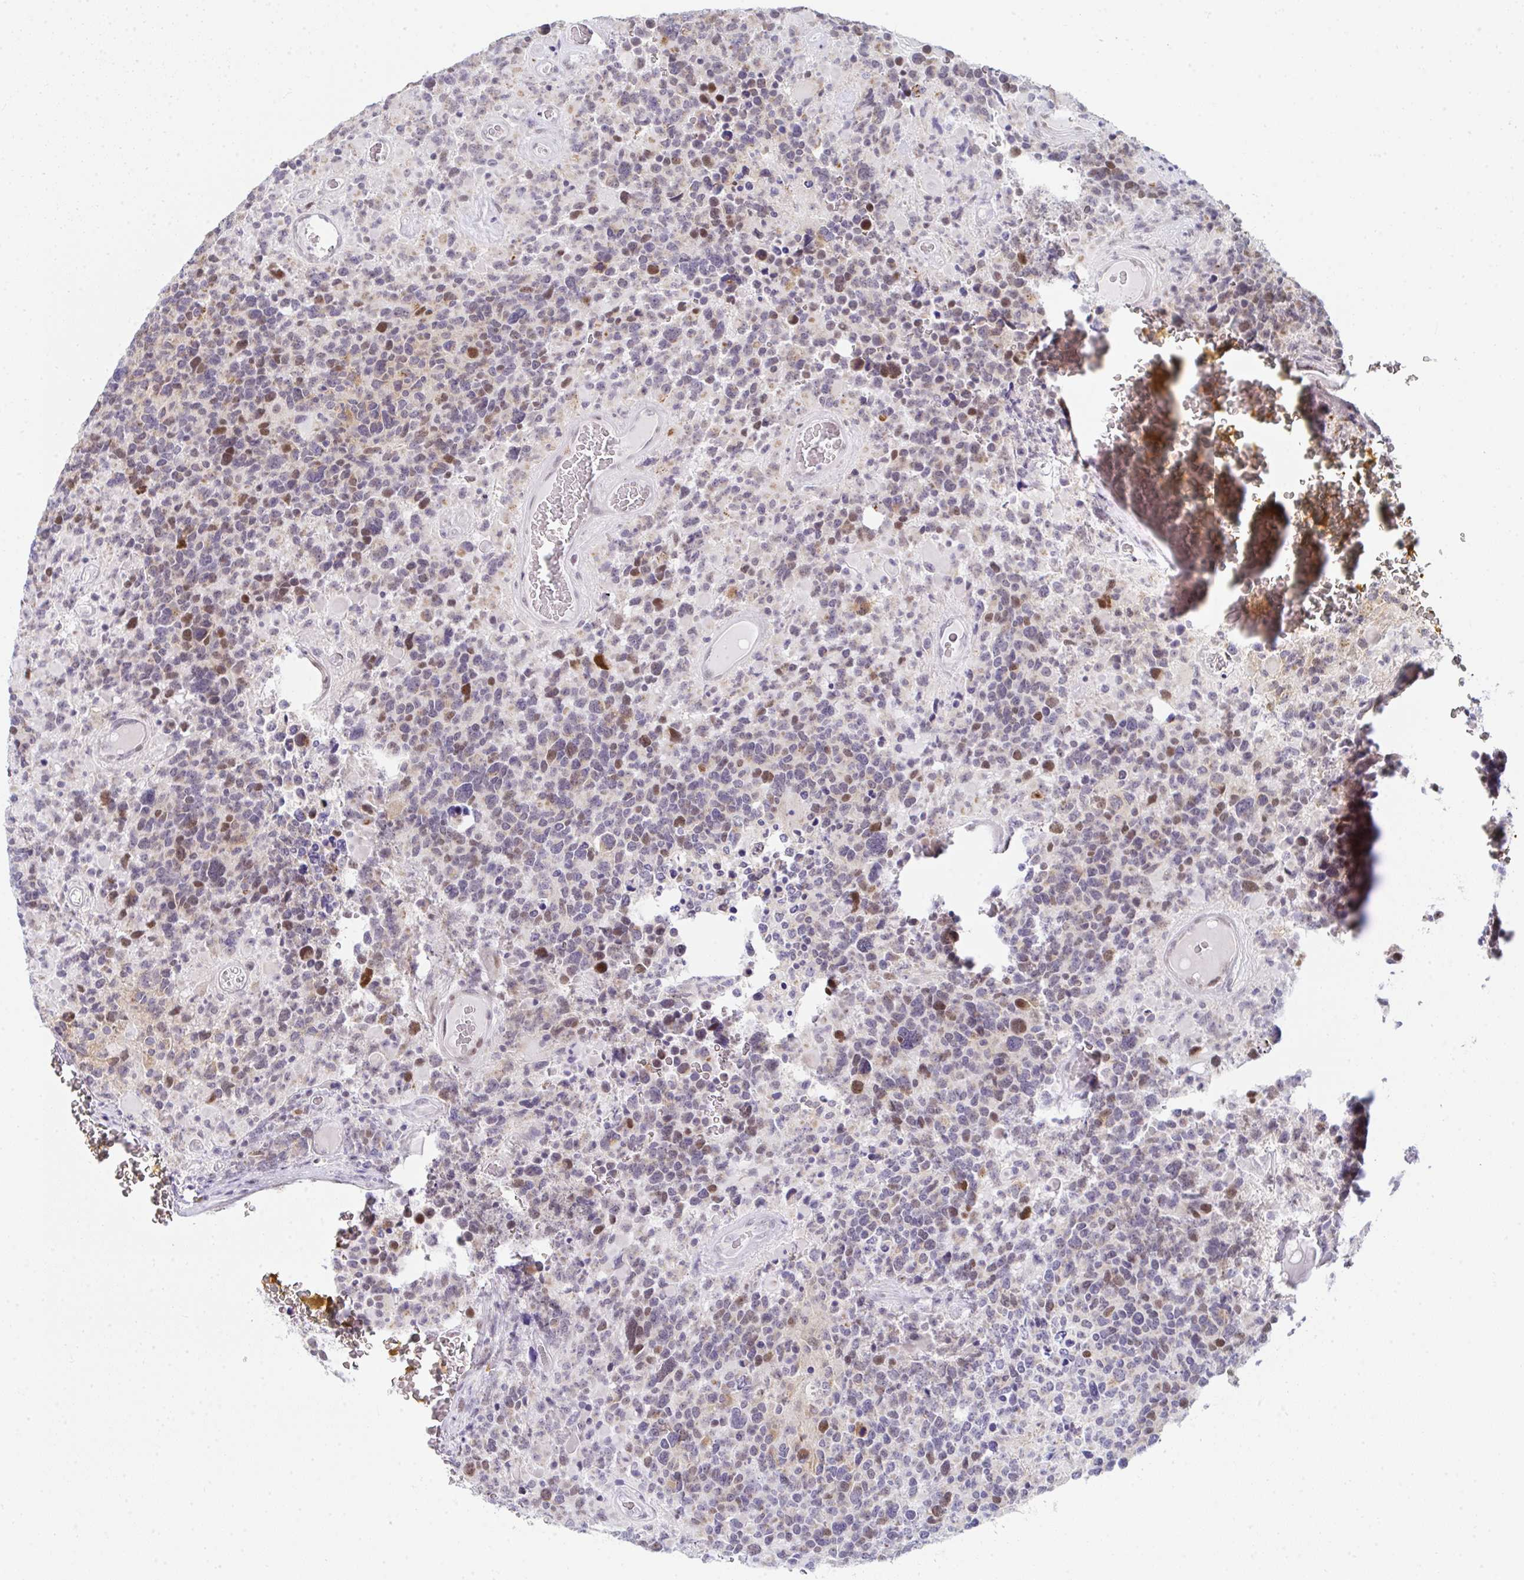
{"staining": {"intensity": "moderate", "quantity": "<25%", "location": "nuclear"}, "tissue": "glioma", "cell_type": "Tumor cells", "image_type": "cancer", "snomed": [{"axis": "morphology", "description": "Glioma, malignant, High grade"}, {"axis": "topography", "description": "Brain"}], "caption": "IHC (DAB) staining of glioma exhibits moderate nuclear protein staining in about <25% of tumor cells. IHC stains the protein in brown and the nuclei are stained blue.", "gene": "GINS2", "patient": {"sex": "female", "age": 40}}